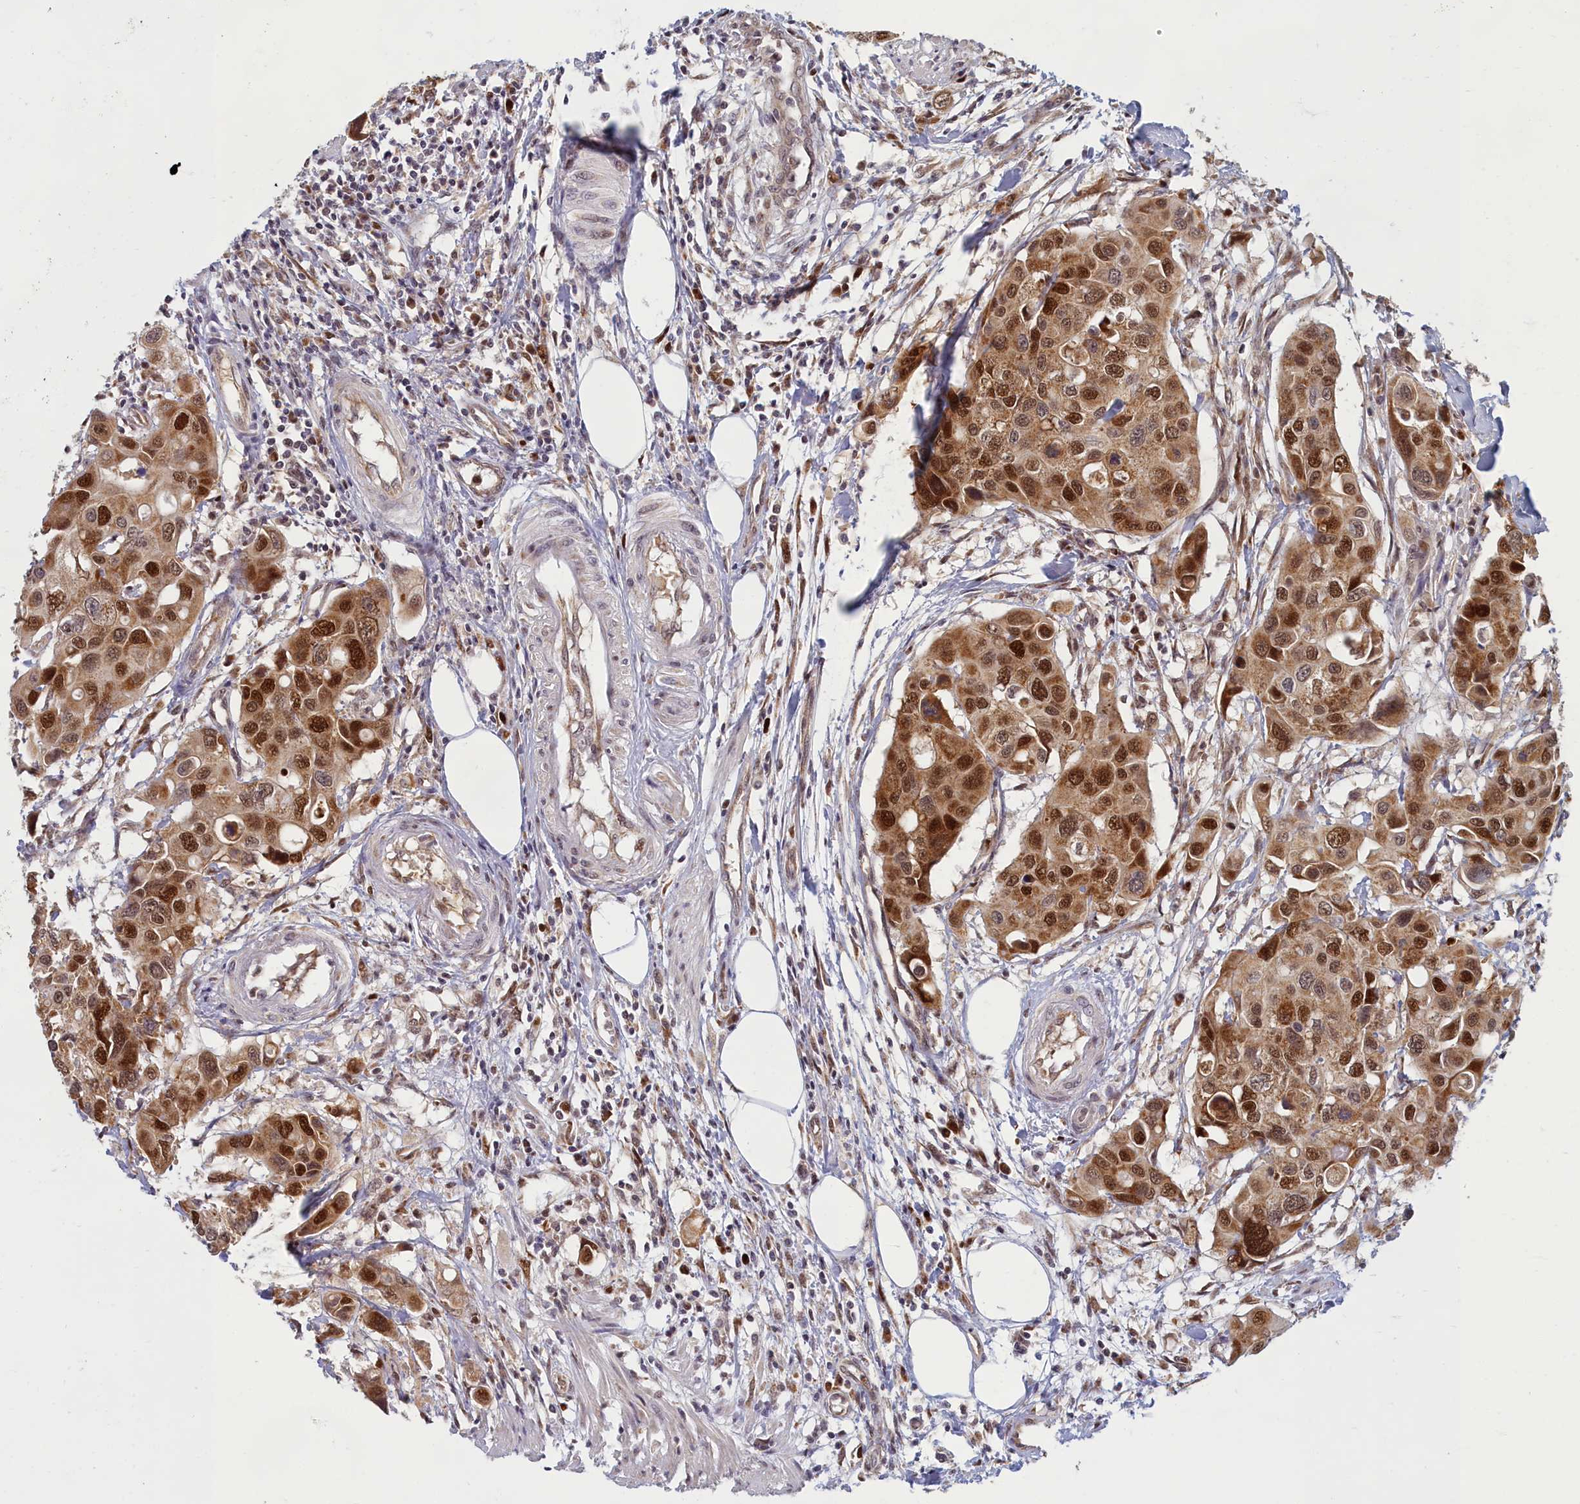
{"staining": {"intensity": "strong", "quantity": ">75%", "location": "nuclear"}, "tissue": "colorectal cancer", "cell_type": "Tumor cells", "image_type": "cancer", "snomed": [{"axis": "morphology", "description": "Adenocarcinoma, NOS"}, {"axis": "topography", "description": "Colon"}], "caption": "Colorectal cancer stained with immunohistochemistry (IHC) displays strong nuclear staining in about >75% of tumor cells.", "gene": "EARS2", "patient": {"sex": "male", "age": 77}}